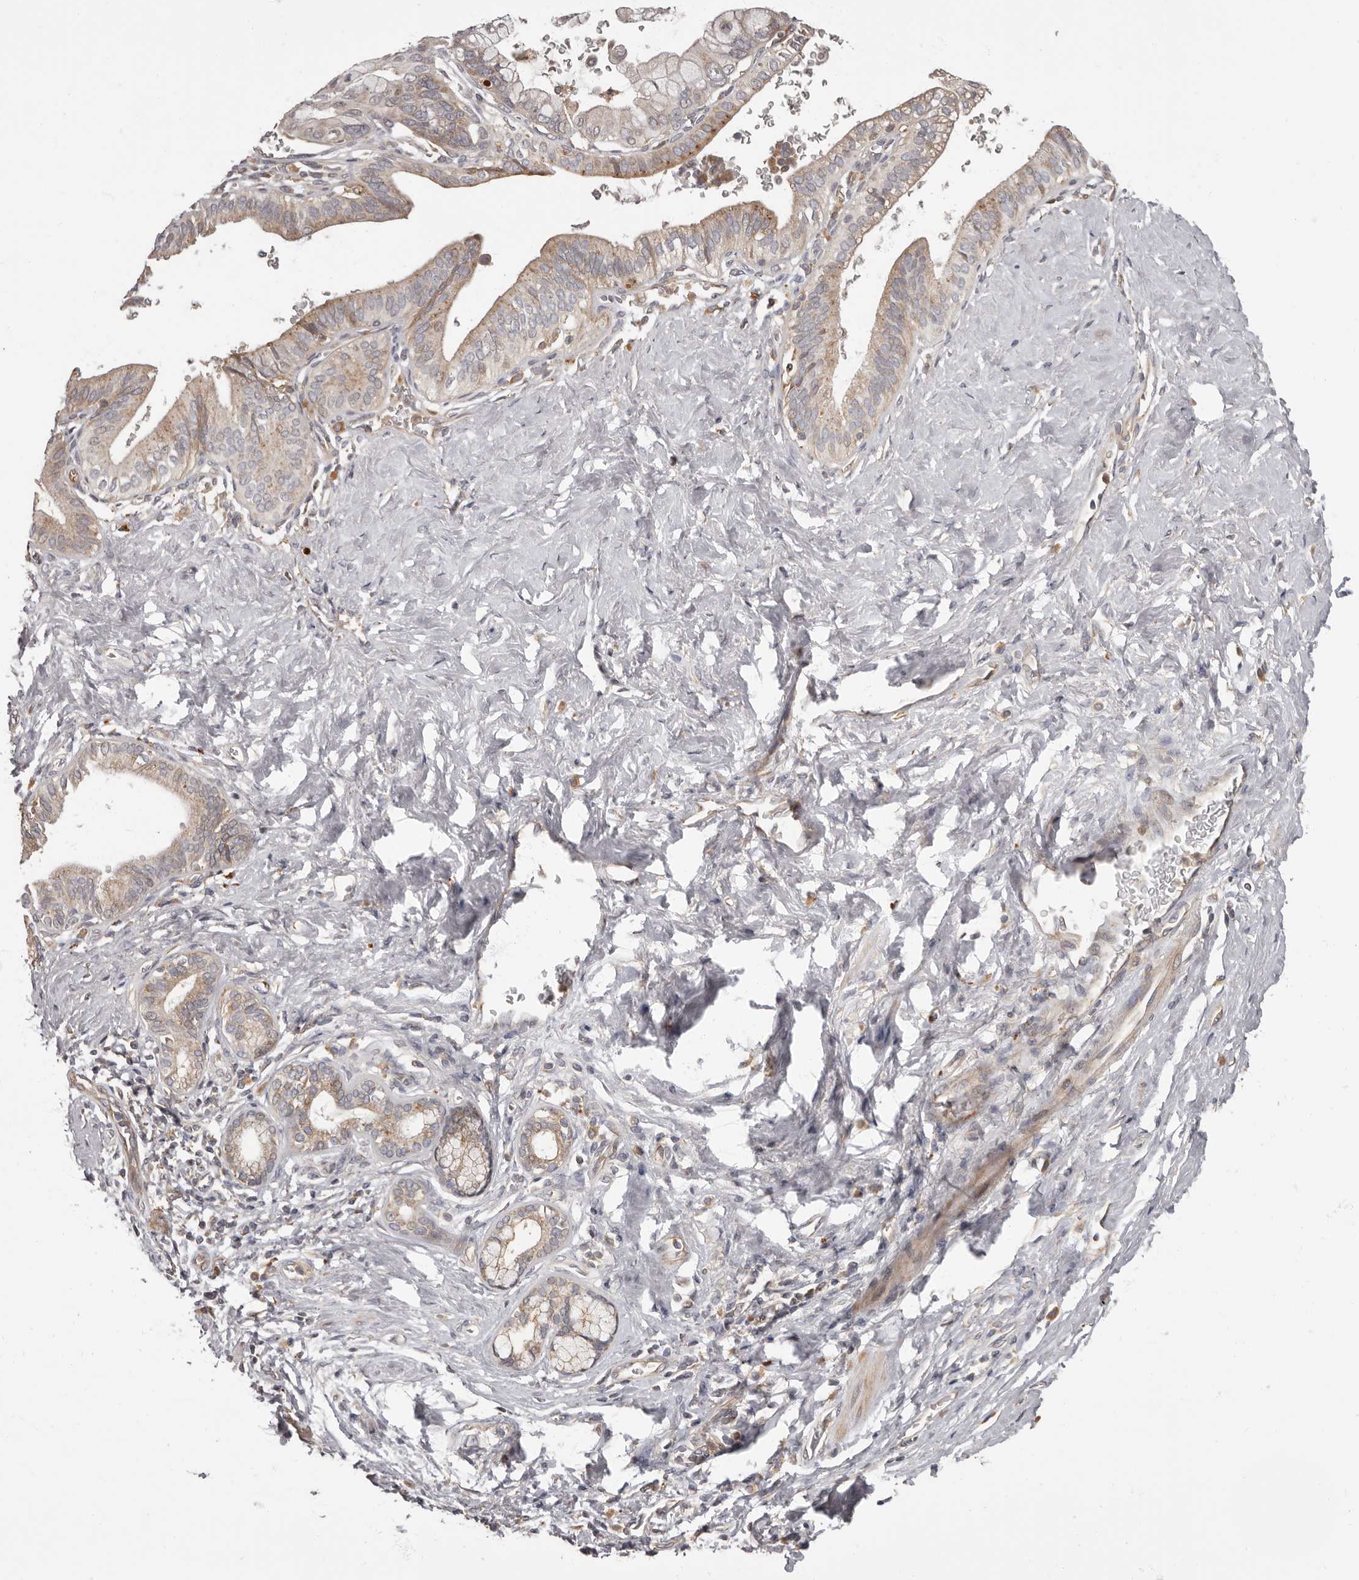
{"staining": {"intensity": "weak", "quantity": "25%-75%", "location": "cytoplasmic/membranous"}, "tissue": "pancreatic cancer", "cell_type": "Tumor cells", "image_type": "cancer", "snomed": [{"axis": "morphology", "description": "Adenocarcinoma, NOS"}, {"axis": "topography", "description": "Pancreas"}], "caption": "The photomicrograph exhibits immunohistochemical staining of adenocarcinoma (pancreatic). There is weak cytoplasmic/membranous staining is seen in approximately 25%-75% of tumor cells.", "gene": "ADCY2", "patient": {"sex": "female", "age": 72}}